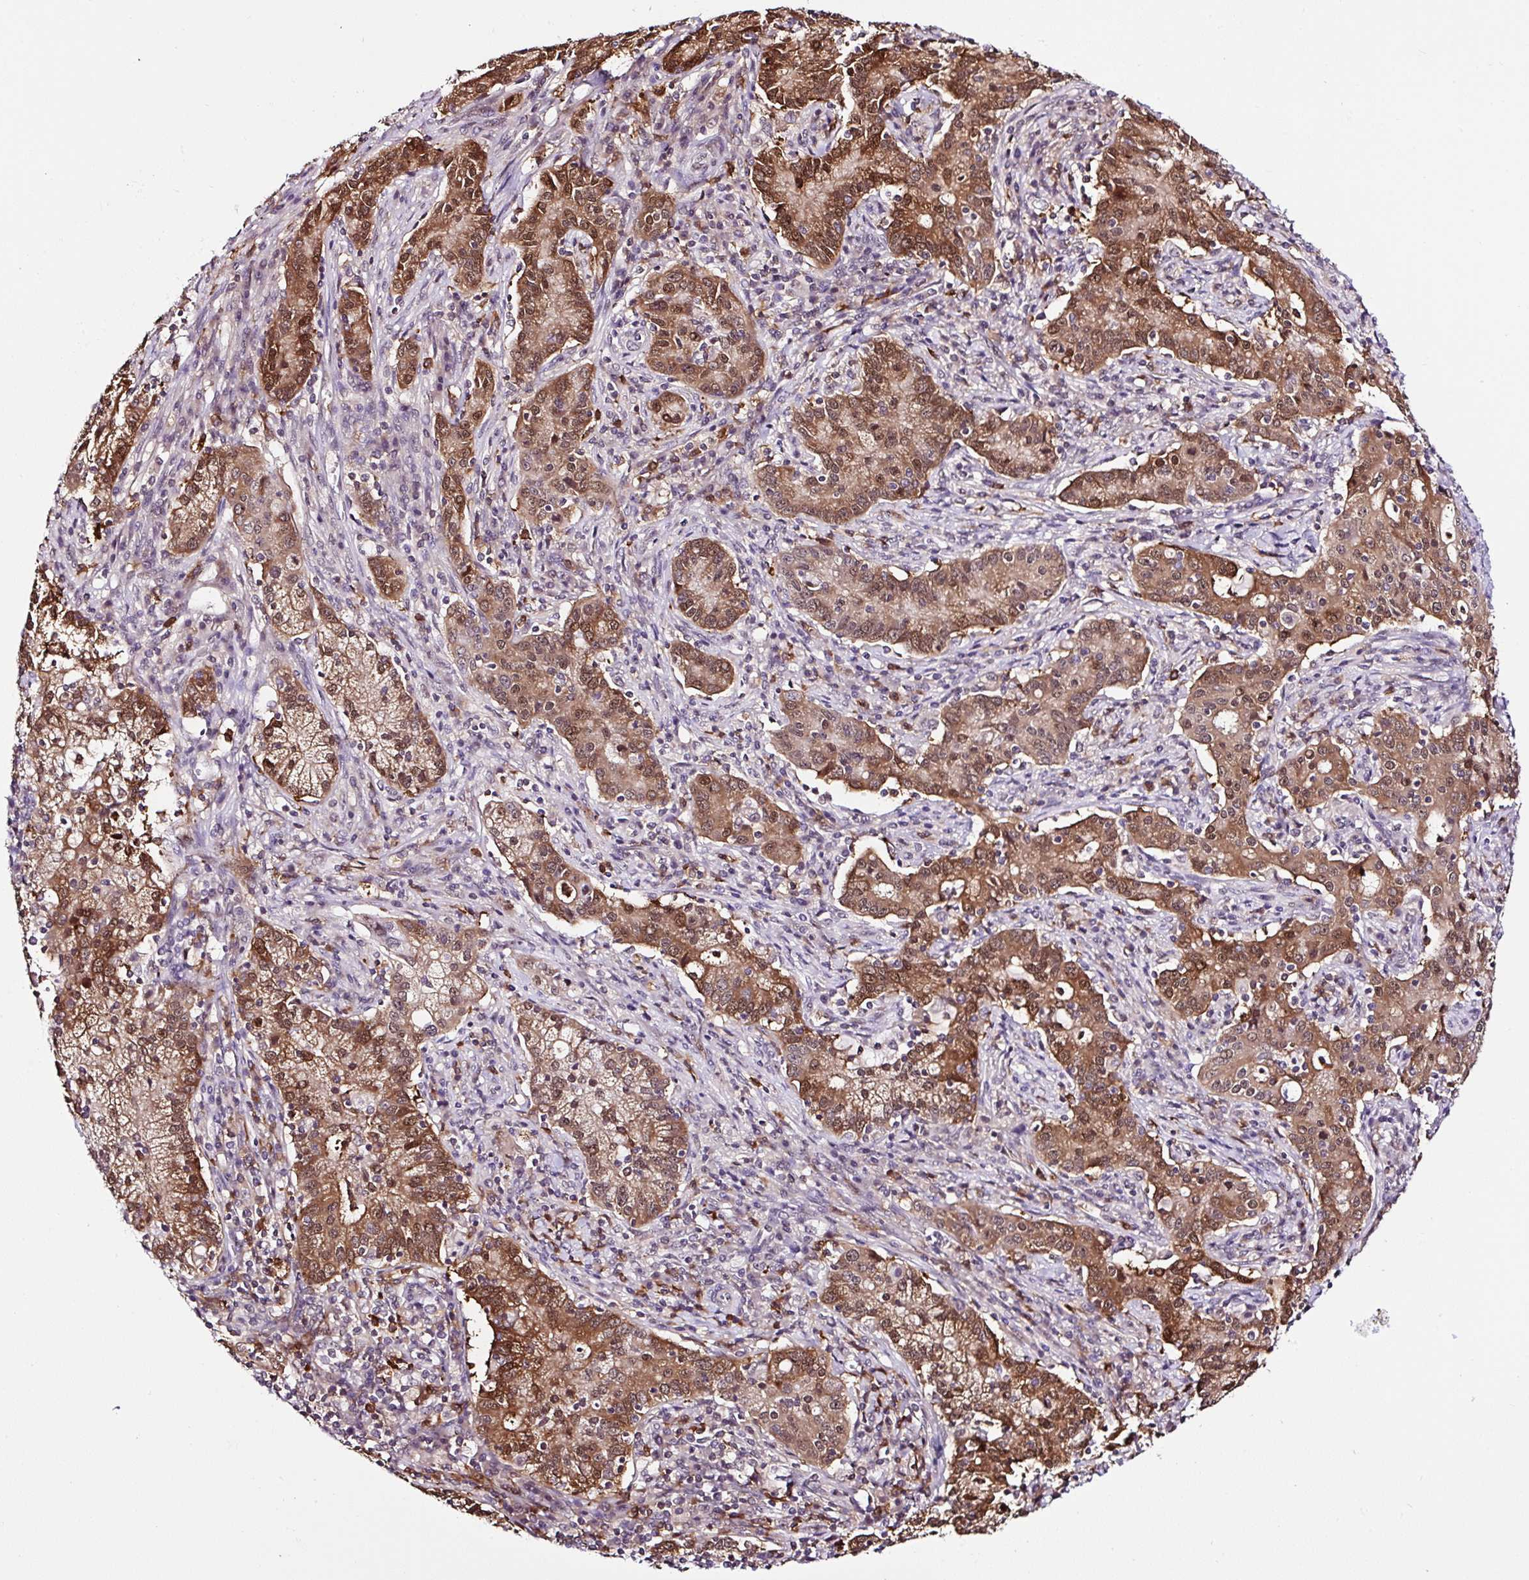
{"staining": {"intensity": "moderate", "quantity": ">75%", "location": "cytoplasmic/membranous,nuclear"}, "tissue": "cervical cancer", "cell_type": "Tumor cells", "image_type": "cancer", "snomed": [{"axis": "morphology", "description": "Normal tissue, NOS"}, {"axis": "morphology", "description": "Adenocarcinoma, NOS"}, {"axis": "topography", "description": "Cervix"}], "caption": "There is medium levels of moderate cytoplasmic/membranous and nuclear staining in tumor cells of adenocarcinoma (cervical), as demonstrated by immunohistochemical staining (brown color).", "gene": "PIN4", "patient": {"sex": "female", "age": 44}}